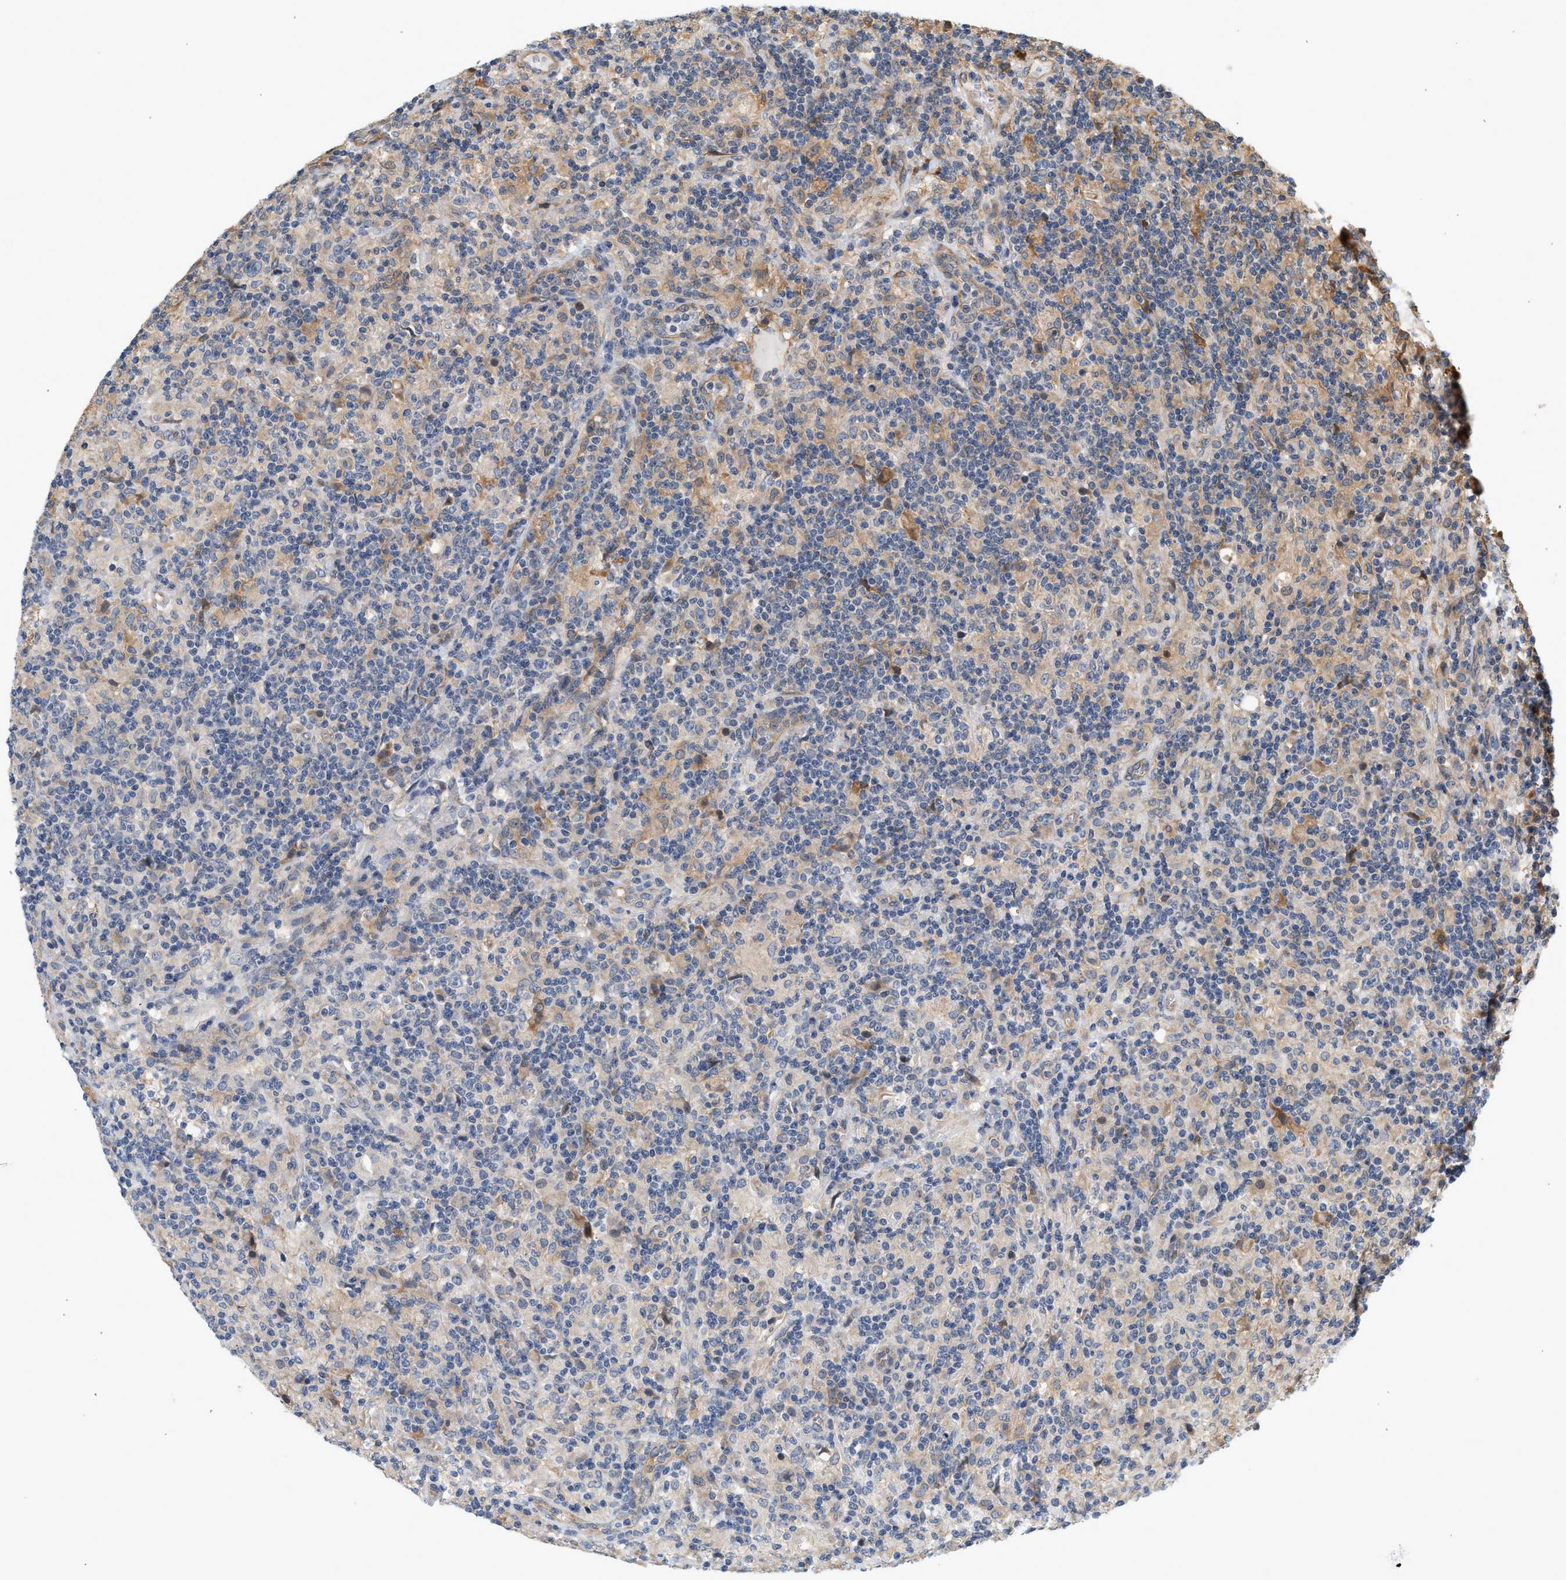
{"staining": {"intensity": "weak", "quantity": "<25%", "location": "cytoplasmic/membranous"}, "tissue": "lymphoma", "cell_type": "Tumor cells", "image_type": "cancer", "snomed": [{"axis": "morphology", "description": "Hodgkin's disease, NOS"}, {"axis": "topography", "description": "Lymph node"}], "caption": "IHC of human Hodgkin's disease reveals no expression in tumor cells.", "gene": "CTXN1", "patient": {"sex": "male", "age": 70}}